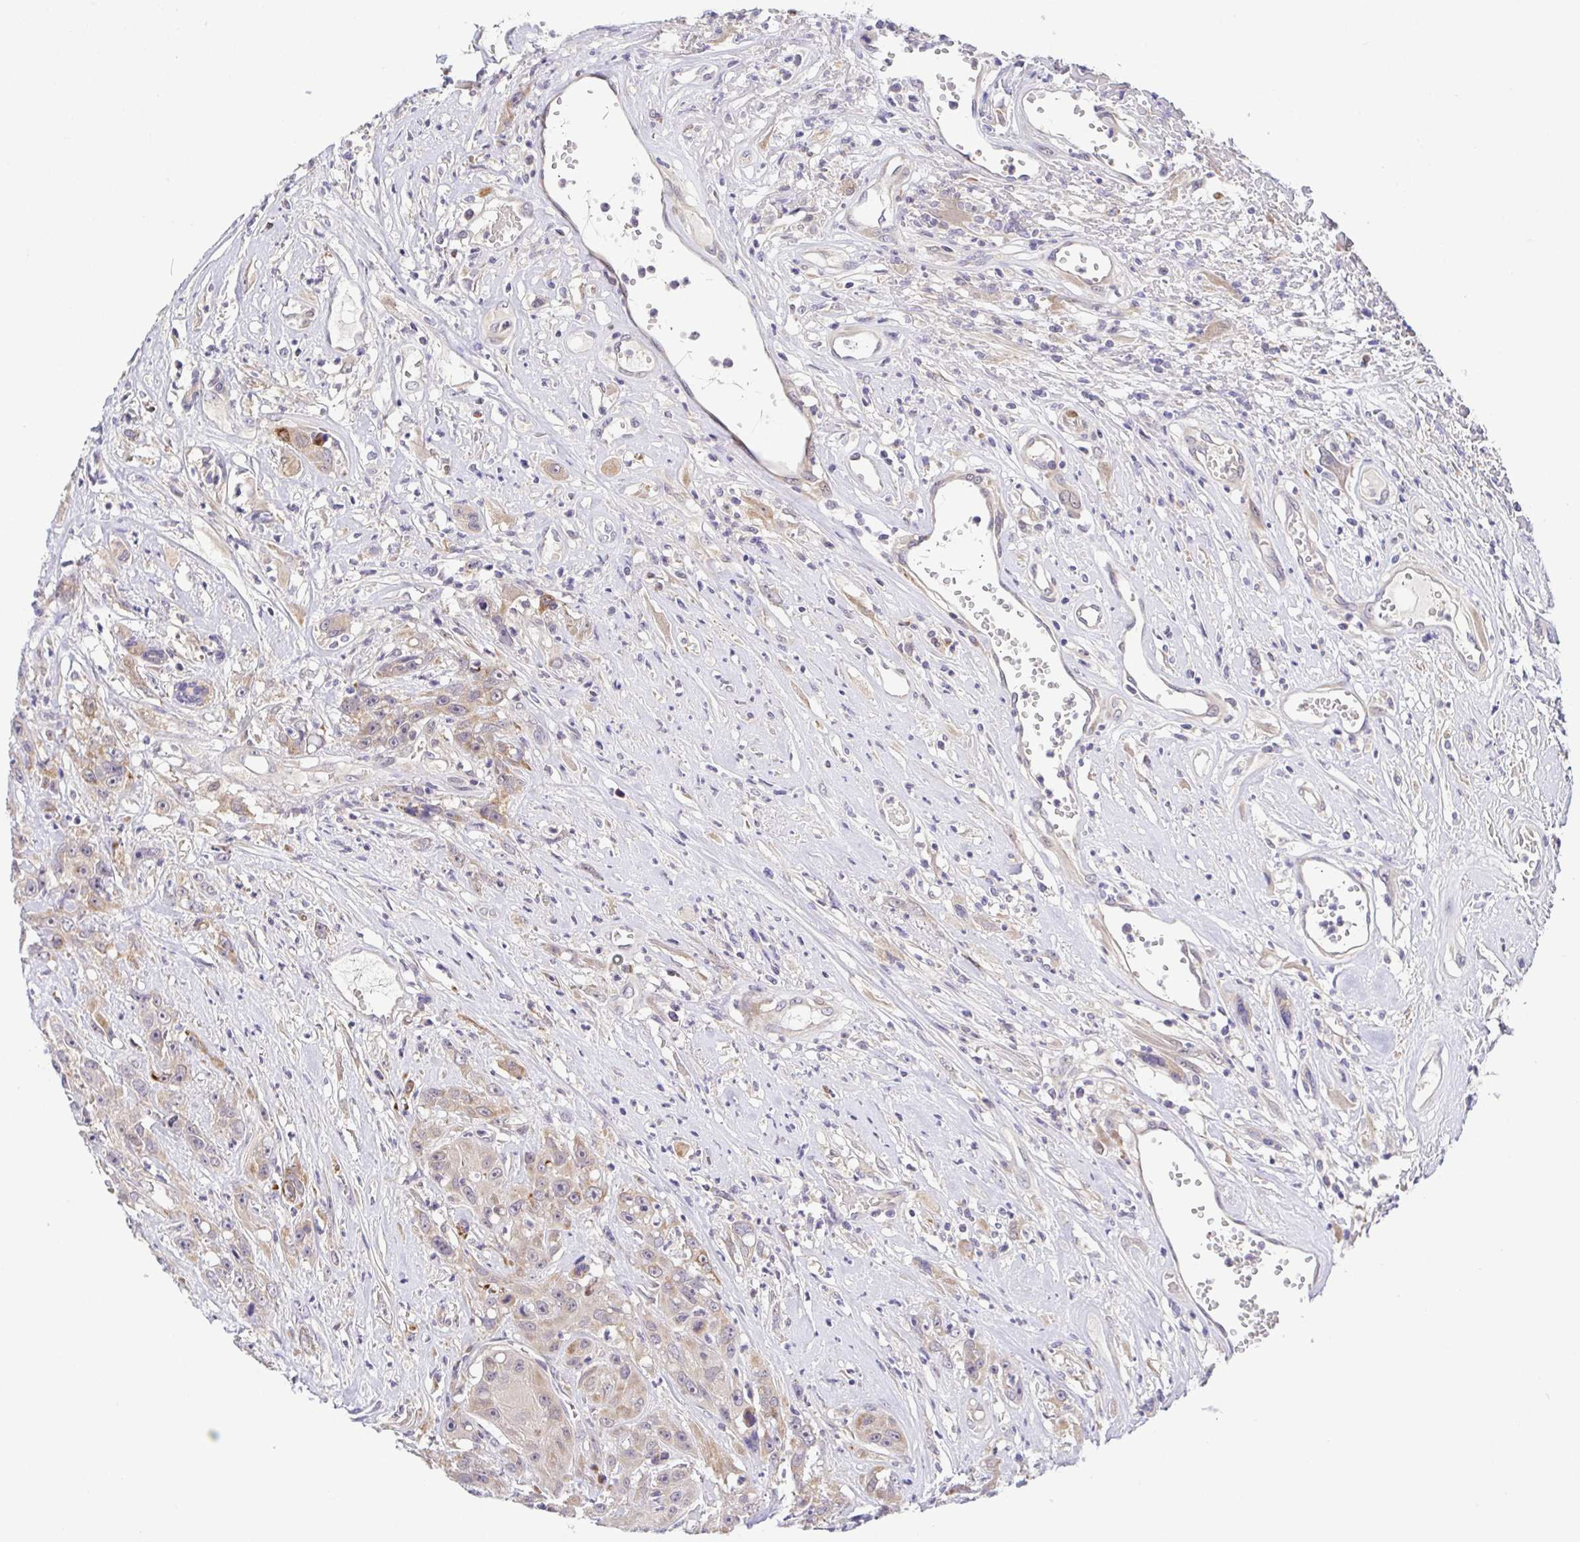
{"staining": {"intensity": "weak", "quantity": "25%-75%", "location": "cytoplasmic/membranous"}, "tissue": "head and neck cancer", "cell_type": "Tumor cells", "image_type": "cancer", "snomed": [{"axis": "morphology", "description": "Squamous cell carcinoma, NOS"}, {"axis": "topography", "description": "Head-Neck"}], "caption": "This is a histology image of immunohistochemistry (IHC) staining of squamous cell carcinoma (head and neck), which shows weak staining in the cytoplasmic/membranous of tumor cells.", "gene": "BCL2L1", "patient": {"sex": "male", "age": 57}}